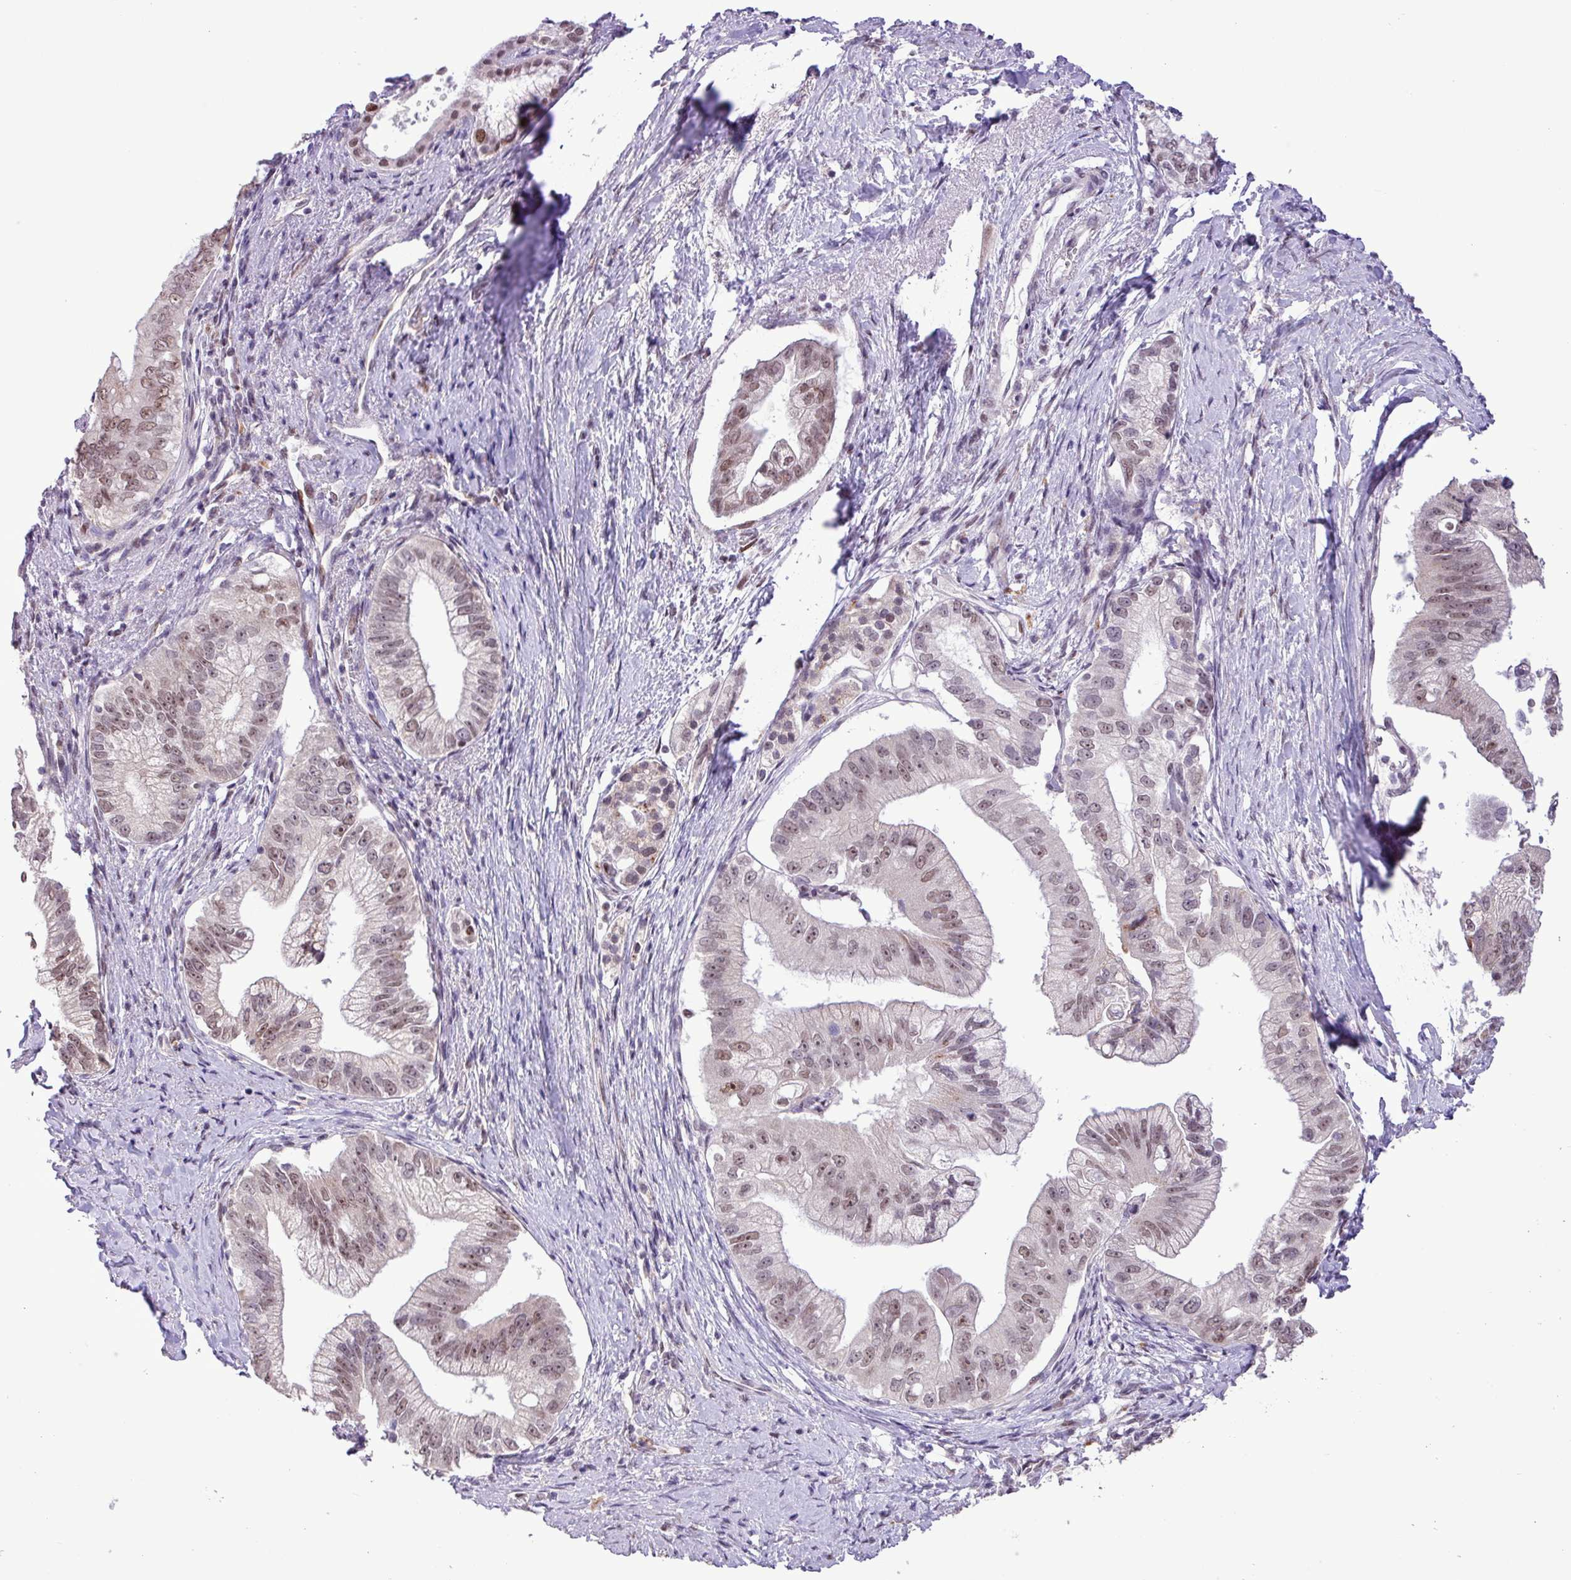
{"staining": {"intensity": "weak", "quantity": ">75%", "location": "nuclear"}, "tissue": "pancreatic cancer", "cell_type": "Tumor cells", "image_type": "cancer", "snomed": [{"axis": "morphology", "description": "Adenocarcinoma, NOS"}, {"axis": "topography", "description": "Pancreas"}], "caption": "Immunohistochemical staining of pancreatic adenocarcinoma reveals low levels of weak nuclear protein positivity in about >75% of tumor cells.", "gene": "ZNF354A", "patient": {"sex": "male", "age": 70}}